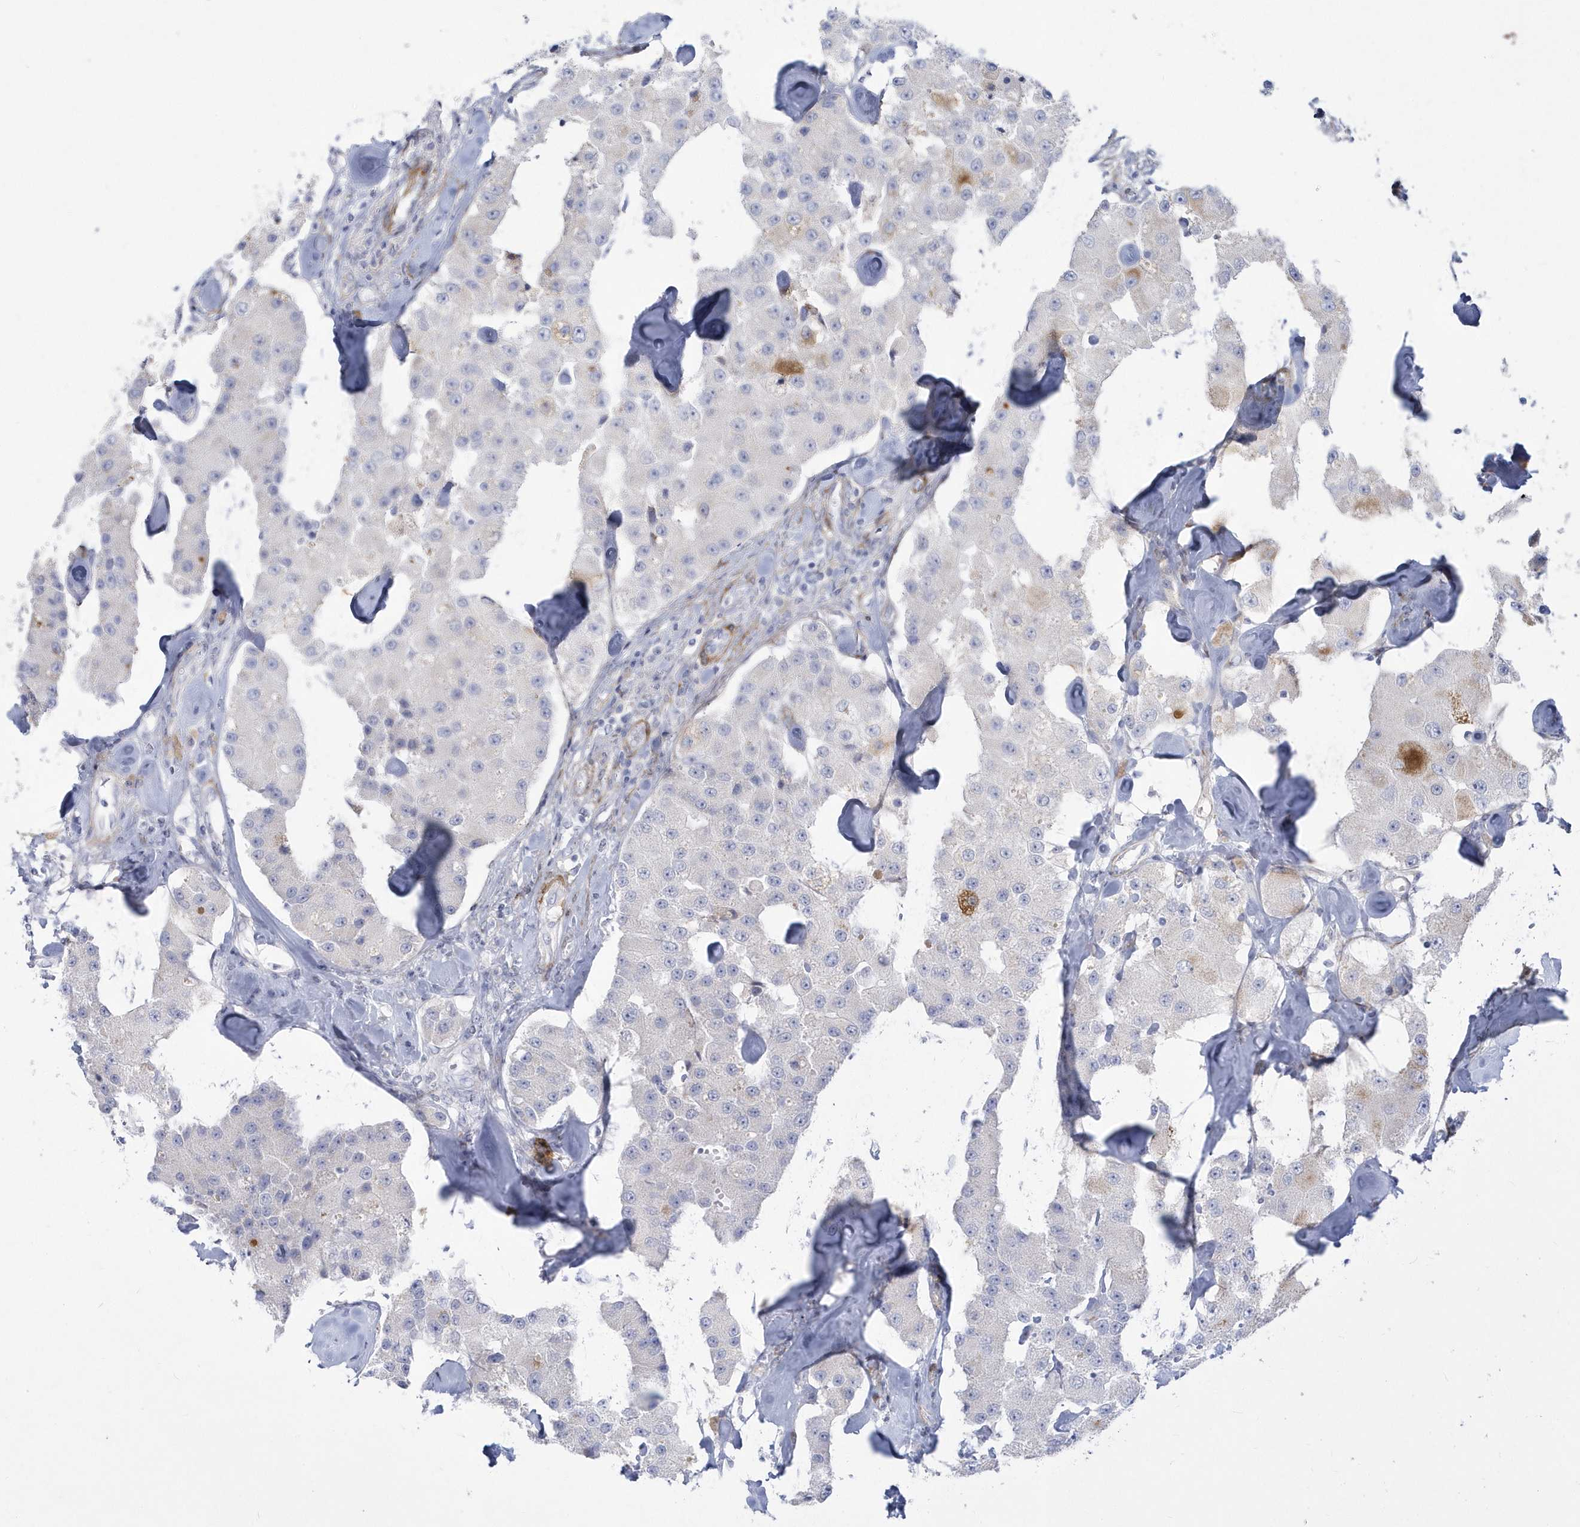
{"staining": {"intensity": "moderate", "quantity": "<25%", "location": "cytoplasmic/membranous"}, "tissue": "carcinoid", "cell_type": "Tumor cells", "image_type": "cancer", "snomed": [{"axis": "morphology", "description": "Carcinoid, malignant, NOS"}, {"axis": "topography", "description": "Pancreas"}], "caption": "This is a micrograph of immunohistochemistry staining of carcinoid, which shows moderate positivity in the cytoplasmic/membranous of tumor cells.", "gene": "WDR27", "patient": {"sex": "male", "age": 41}}